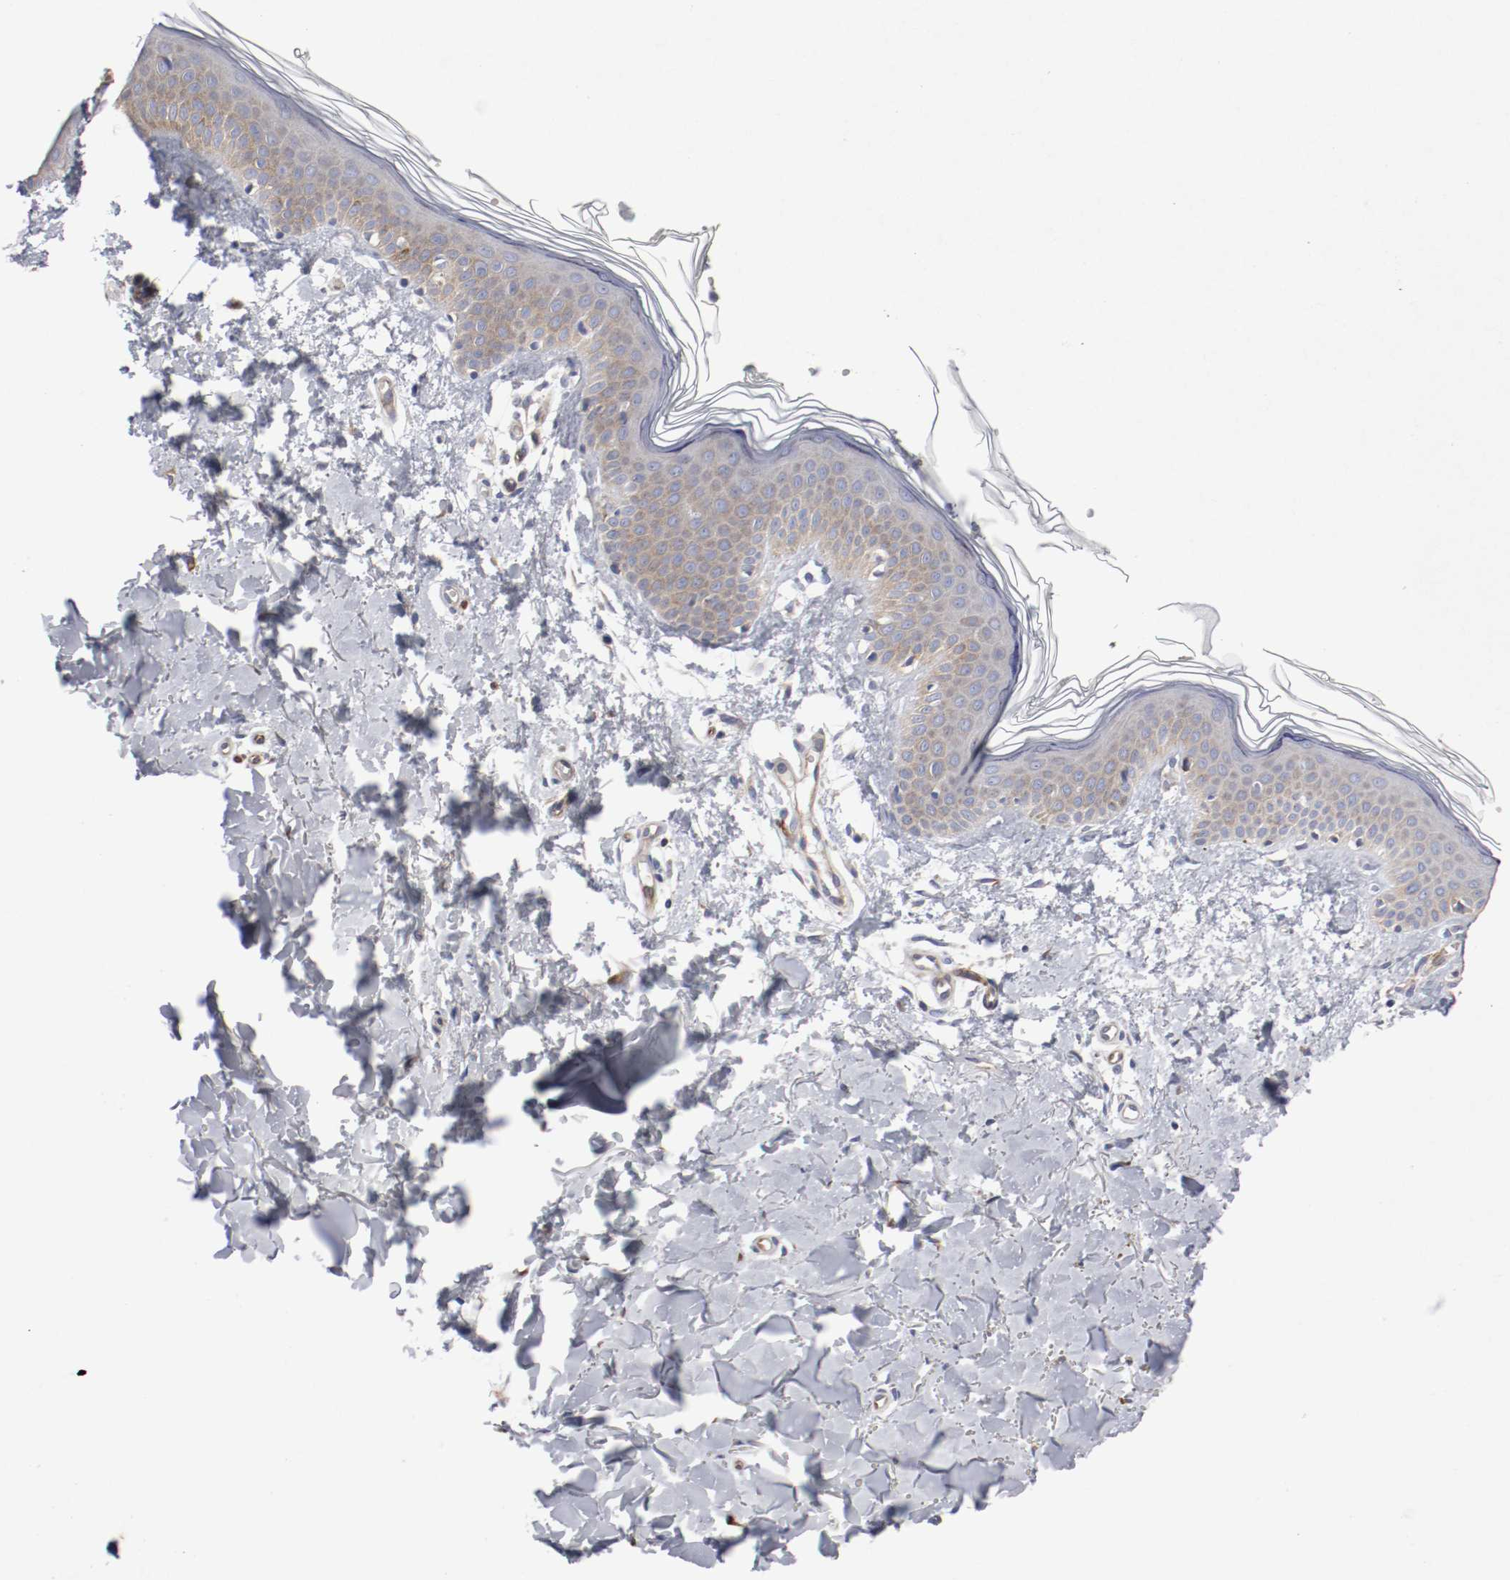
{"staining": {"intensity": "moderate", "quantity": ">75%", "location": "cytoplasmic/membranous"}, "tissue": "skin", "cell_type": "Fibroblasts", "image_type": "normal", "snomed": [{"axis": "morphology", "description": "Normal tissue, NOS"}, {"axis": "topography", "description": "Skin"}], "caption": "An IHC micrograph of normal tissue is shown. Protein staining in brown highlights moderate cytoplasmic/membranous positivity in skin within fibroblasts.", "gene": "GIT1", "patient": {"sex": "female", "age": 56}}